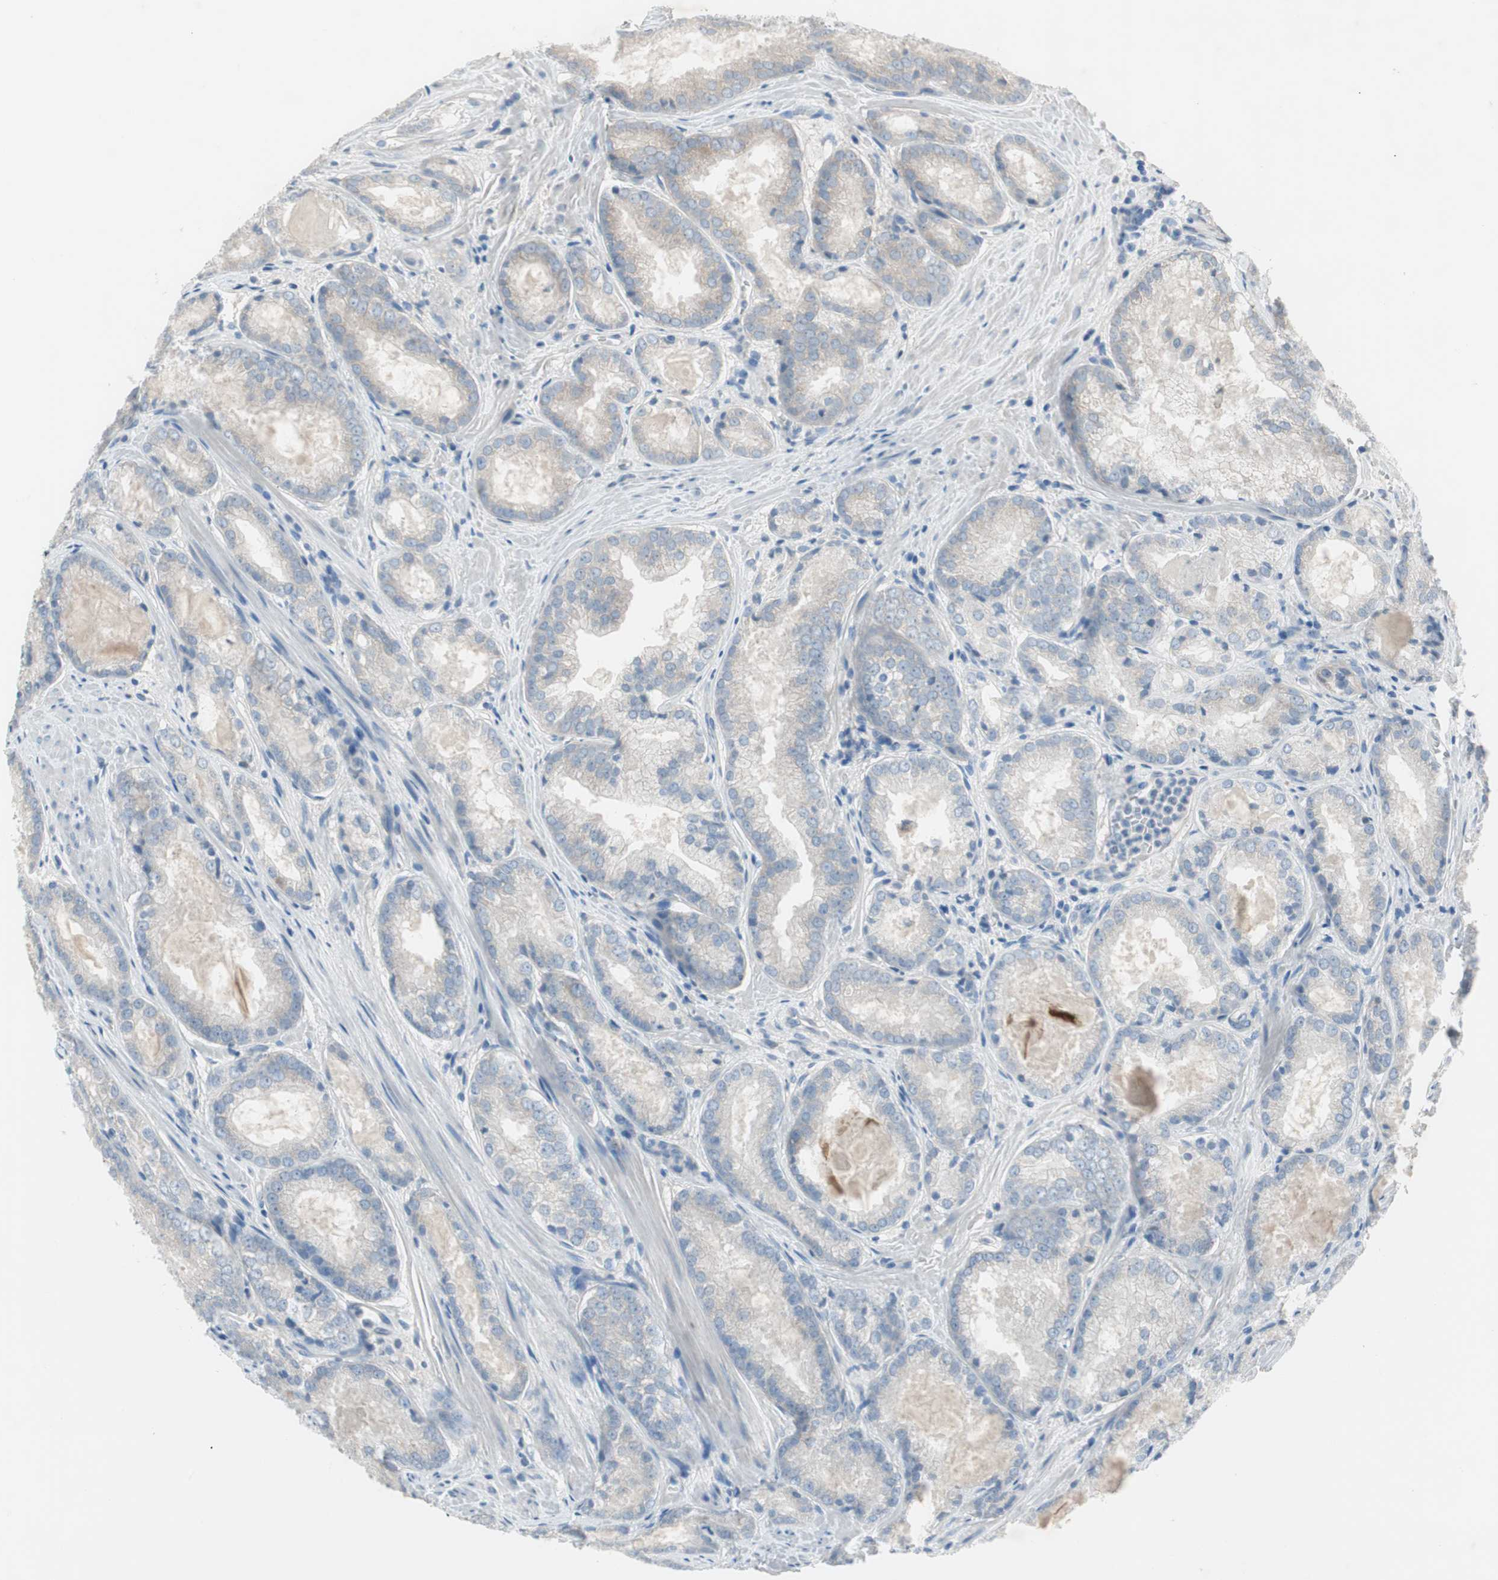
{"staining": {"intensity": "weak", "quantity": "<25%", "location": "cytoplasmic/membranous"}, "tissue": "prostate cancer", "cell_type": "Tumor cells", "image_type": "cancer", "snomed": [{"axis": "morphology", "description": "Adenocarcinoma, Low grade"}, {"axis": "topography", "description": "Prostate"}], "caption": "There is no significant positivity in tumor cells of prostate adenocarcinoma (low-grade).", "gene": "PRRG4", "patient": {"sex": "male", "age": 64}}